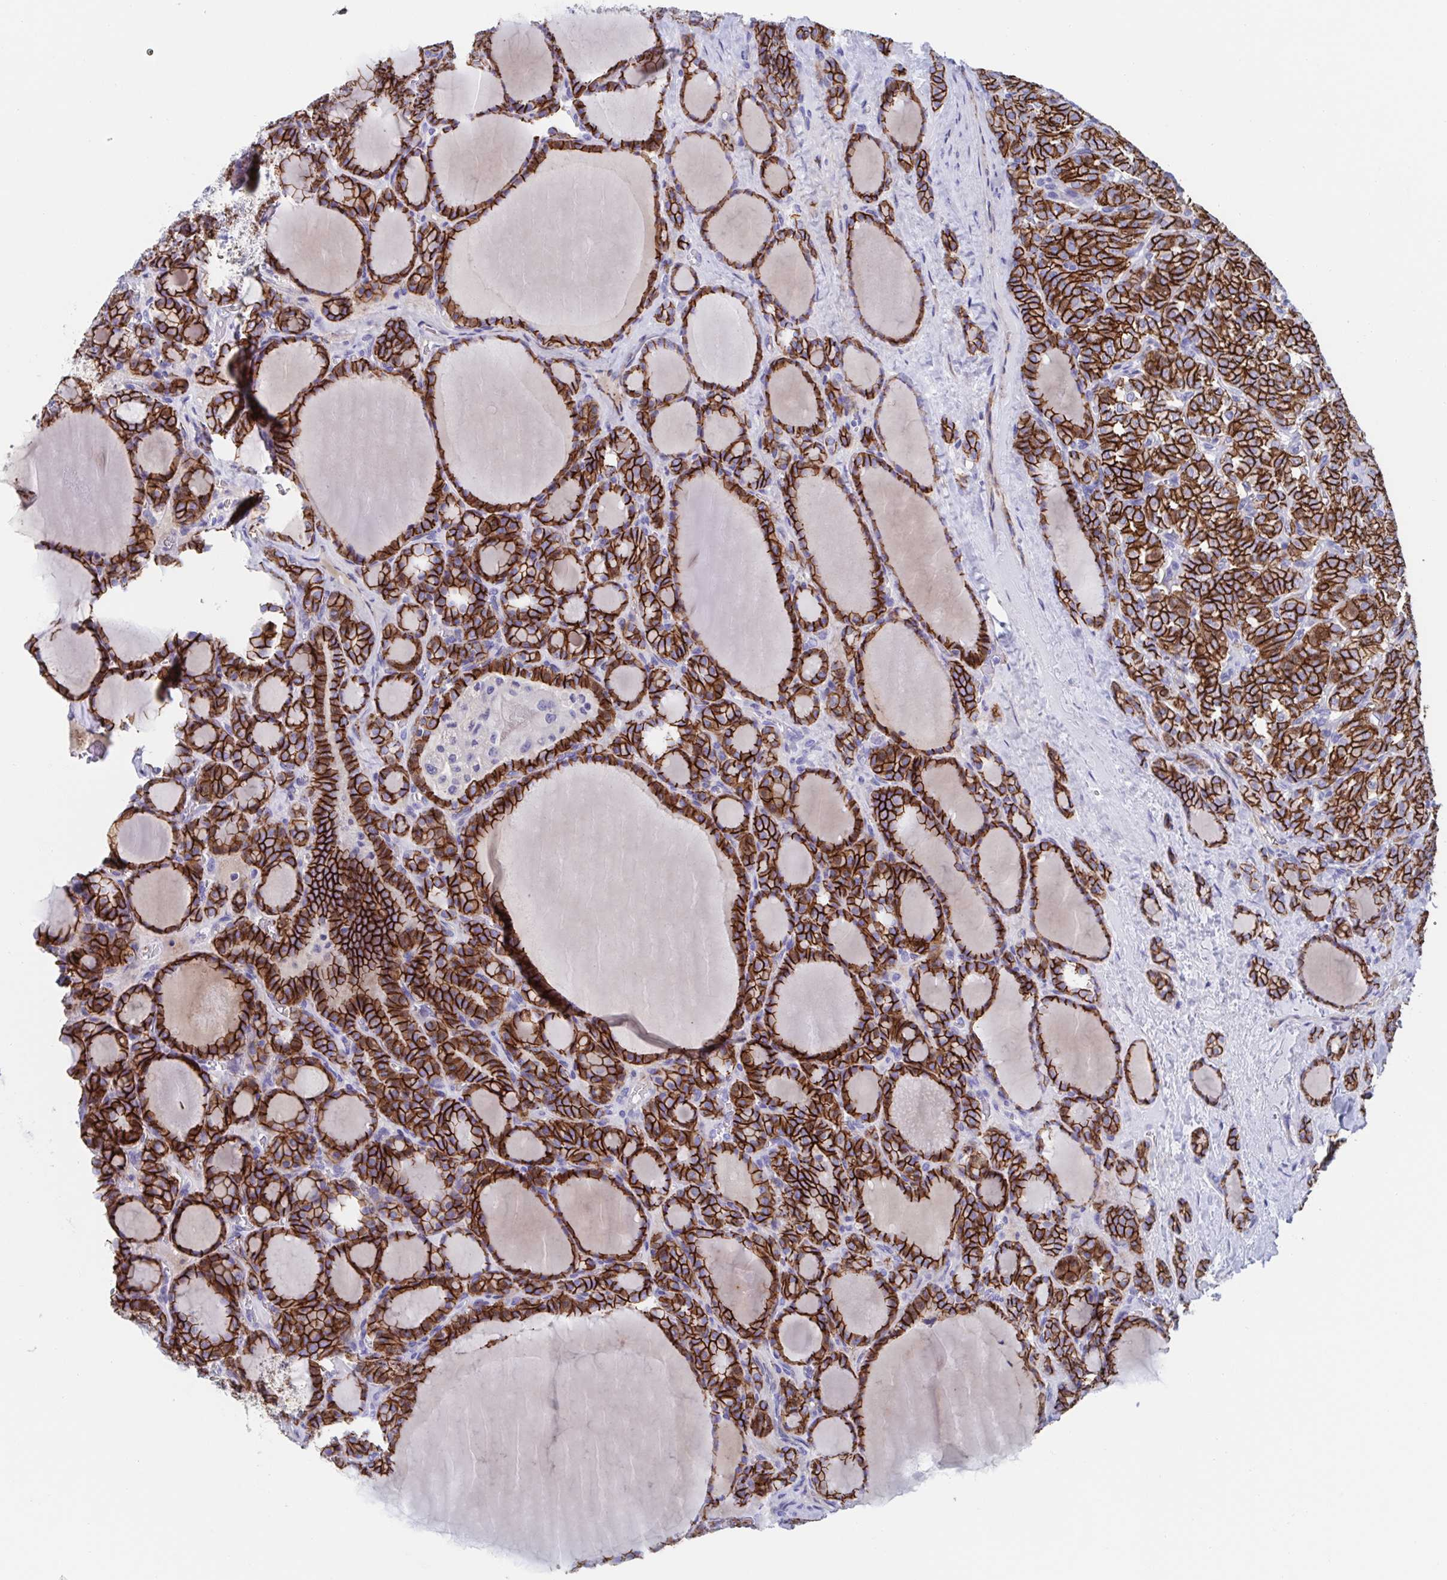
{"staining": {"intensity": "strong", "quantity": ">75%", "location": "cytoplasmic/membranous"}, "tissue": "thyroid cancer", "cell_type": "Tumor cells", "image_type": "cancer", "snomed": [{"axis": "morphology", "description": "Normal tissue, NOS"}, {"axis": "morphology", "description": "Follicular adenoma carcinoma, NOS"}, {"axis": "topography", "description": "Thyroid gland"}], "caption": "IHC histopathology image of neoplastic tissue: thyroid cancer stained using immunohistochemistry shows high levels of strong protein expression localized specifically in the cytoplasmic/membranous of tumor cells, appearing as a cytoplasmic/membranous brown color.", "gene": "CDH2", "patient": {"sex": "female", "age": 31}}